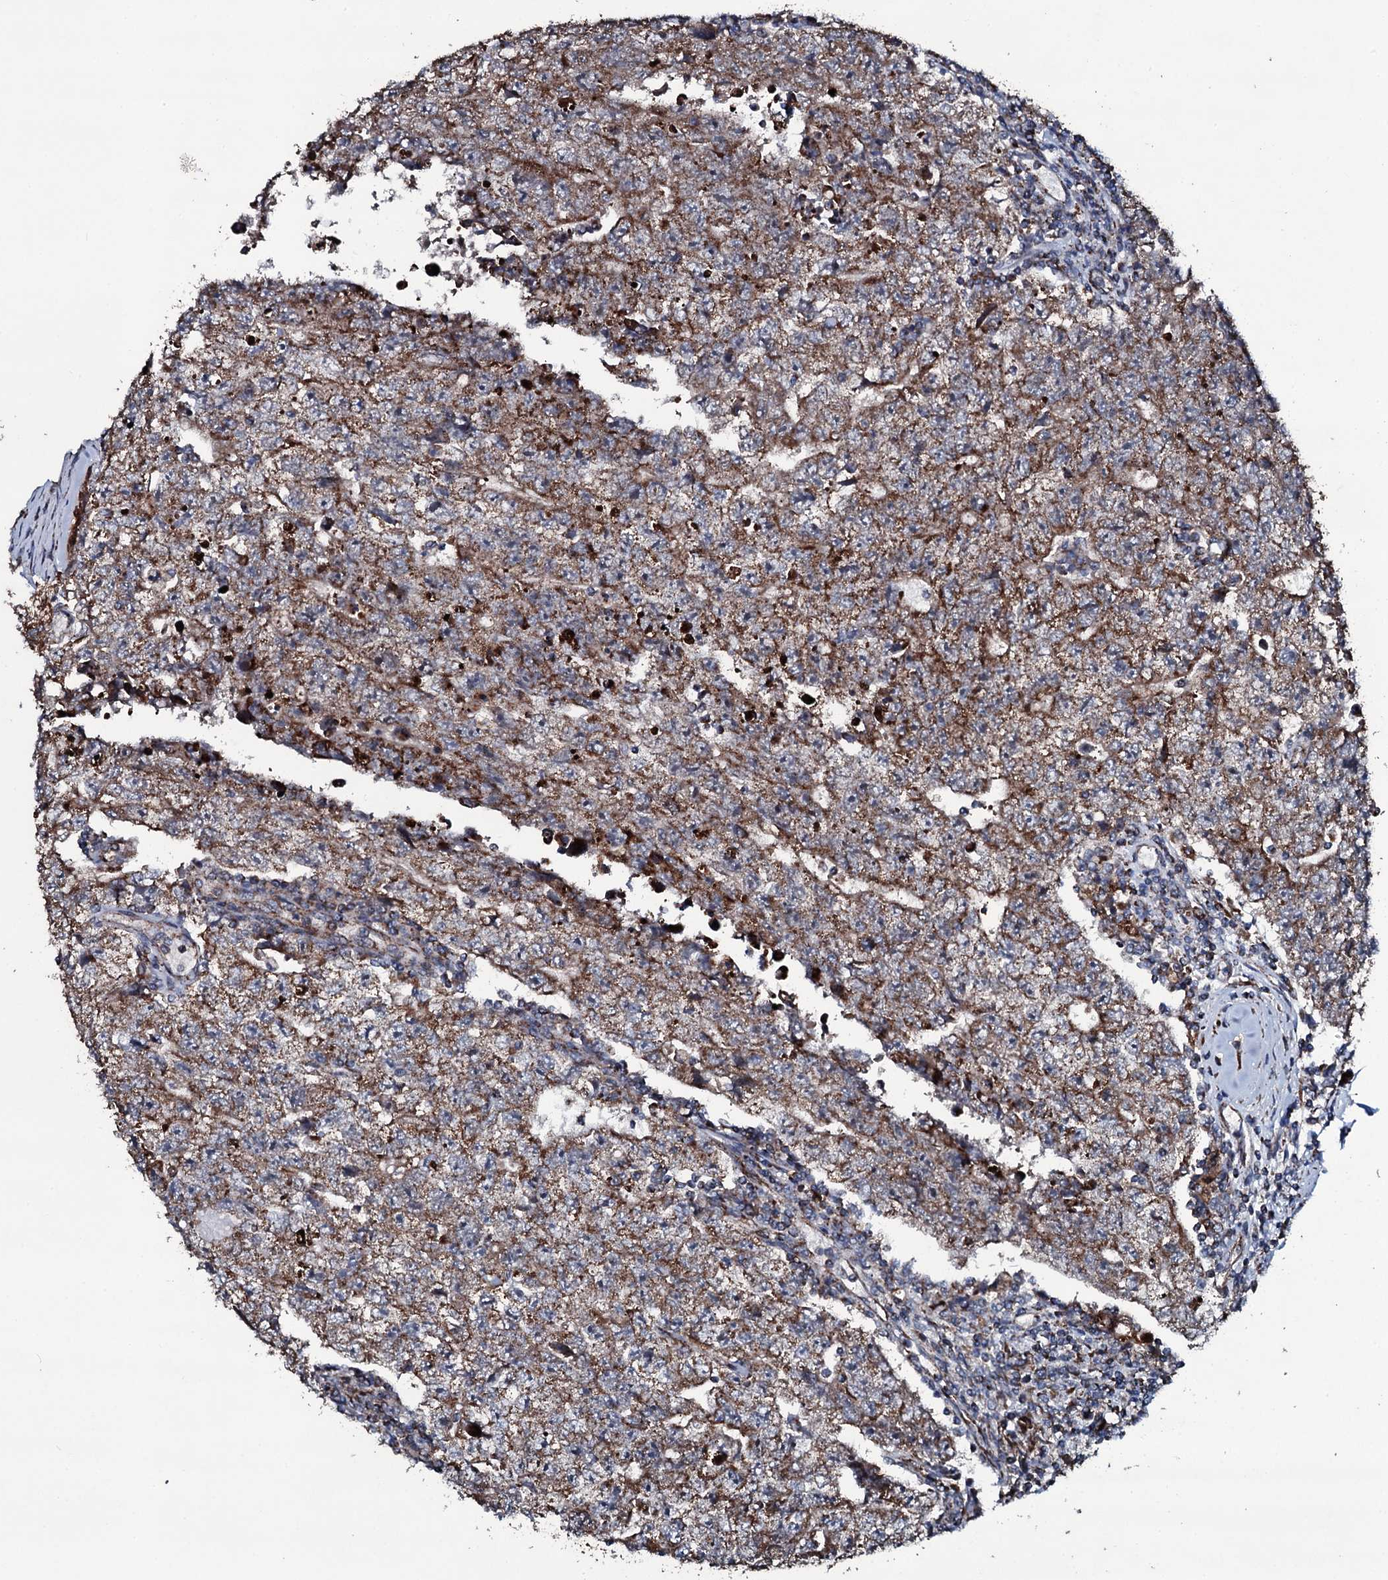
{"staining": {"intensity": "moderate", "quantity": ">75%", "location": "cytoplasmic/membranous"}, "tissue": "testis cancer", "cell_type": "Tumor cells", "image_type": "cancer", "snomed": [{"axis": "morphology", "description": "Carcinoma, Embryonal, NOS"}, {"axis": "topography", "description": "Testis"}], "caption": "Immunohistochemical staining of human testis embryonal carcinoma exhibits medium levels of moderate cytoplasmic/membranous staining in approximately >75% of tumor cells.", "gene": "DYNC2I2", "patient": {"sex": "male", "age": 17}}